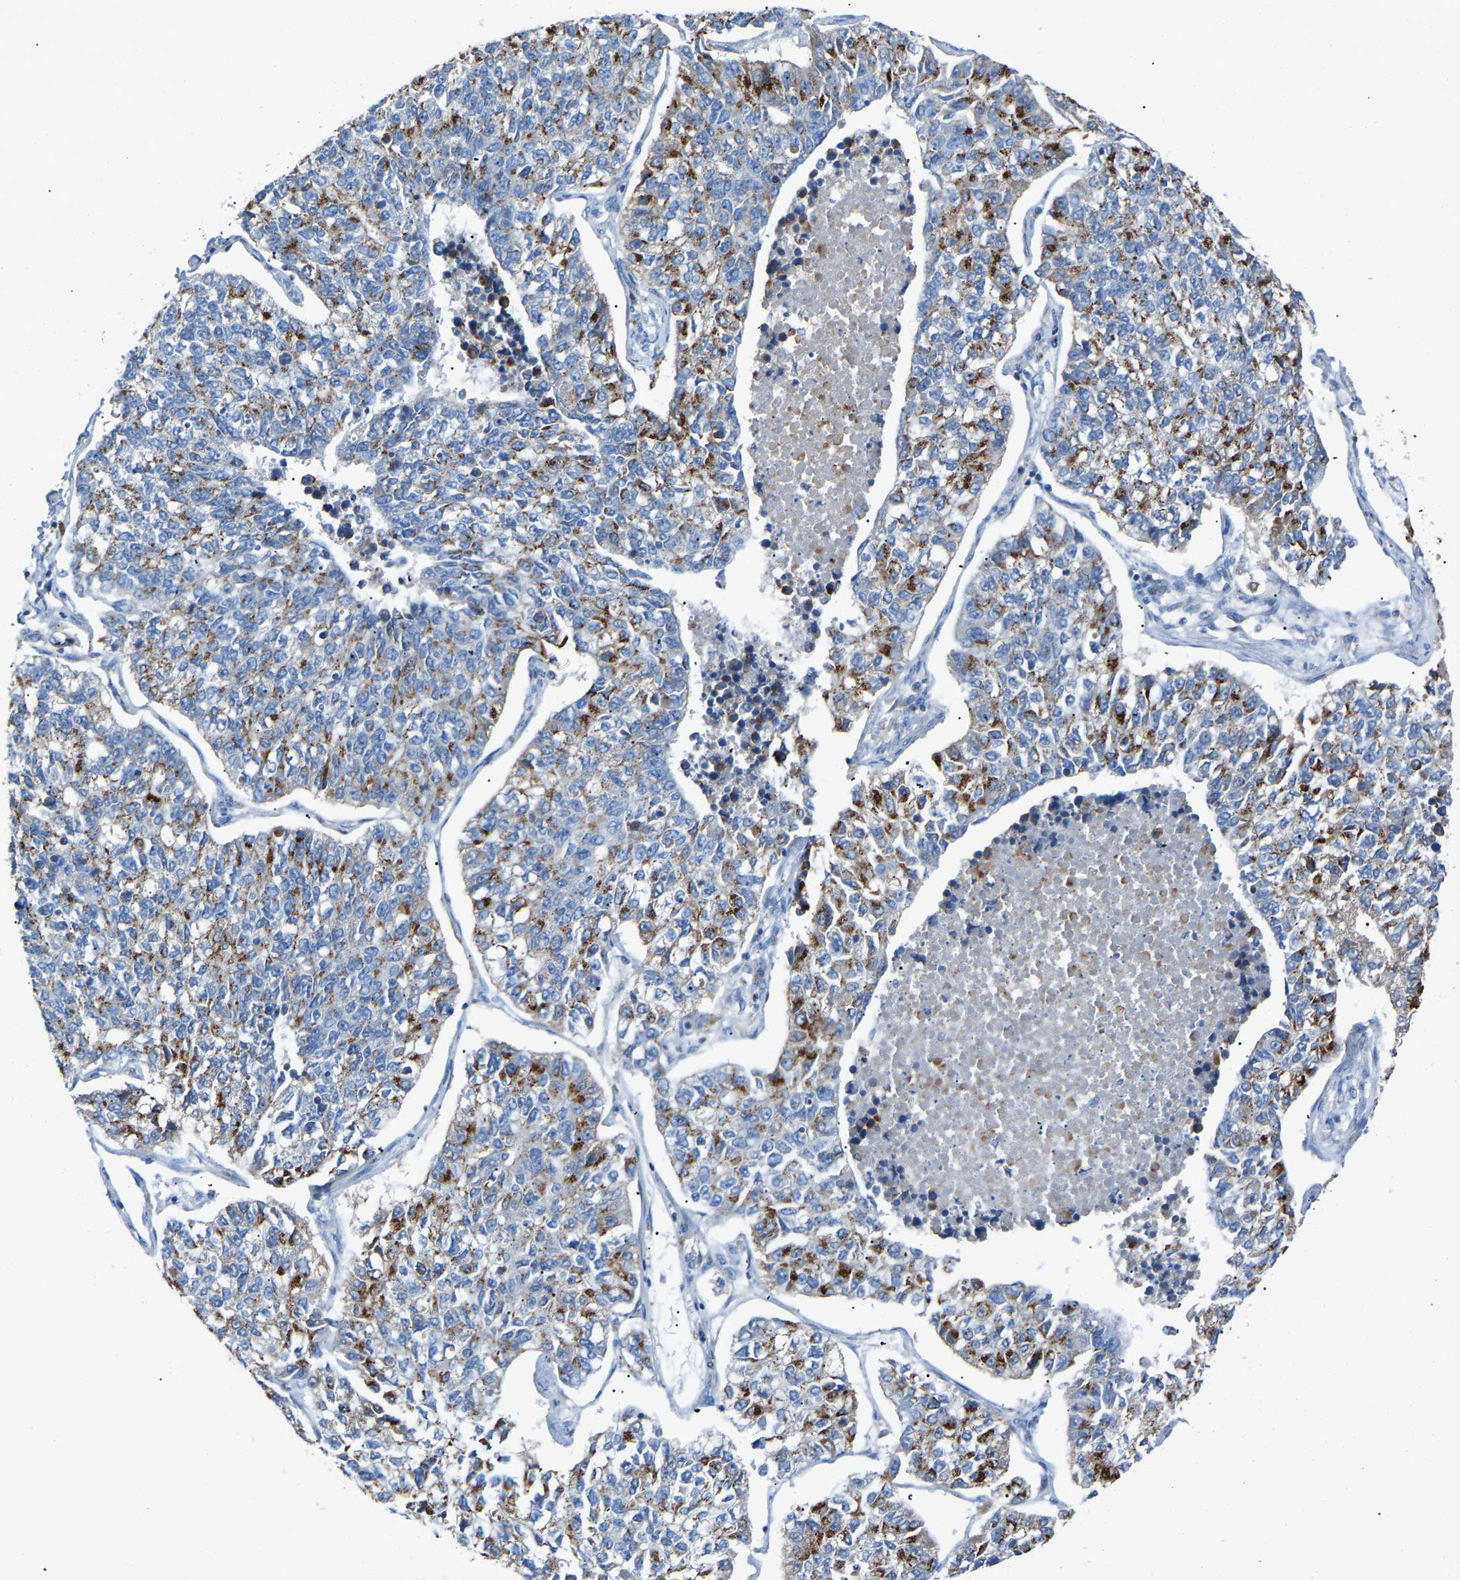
{"staining": {"intensity": "moderate", "quantity": ">75%", "location": "cytoplasmic/membranous"}, "tissue": "lung cancer", "cell_type": "Tumor cells", "image_type": "cancer", "snomed": [{"axis": "morphology", "description": "Adenocarcinoma, NOS"}, {"axis": "topography", "description": "Lung"}], "caption": "Immunohistochemistry photomicrograph of human adenocarcinoma (lung) stained for a protein (brown), which demonstrates medium levels of moderate cytoplasmic/membranous positivity in approximately >75% of tumor cells.", "gene": "CANT1", "patient": {"sex": "male", "age": 49}}